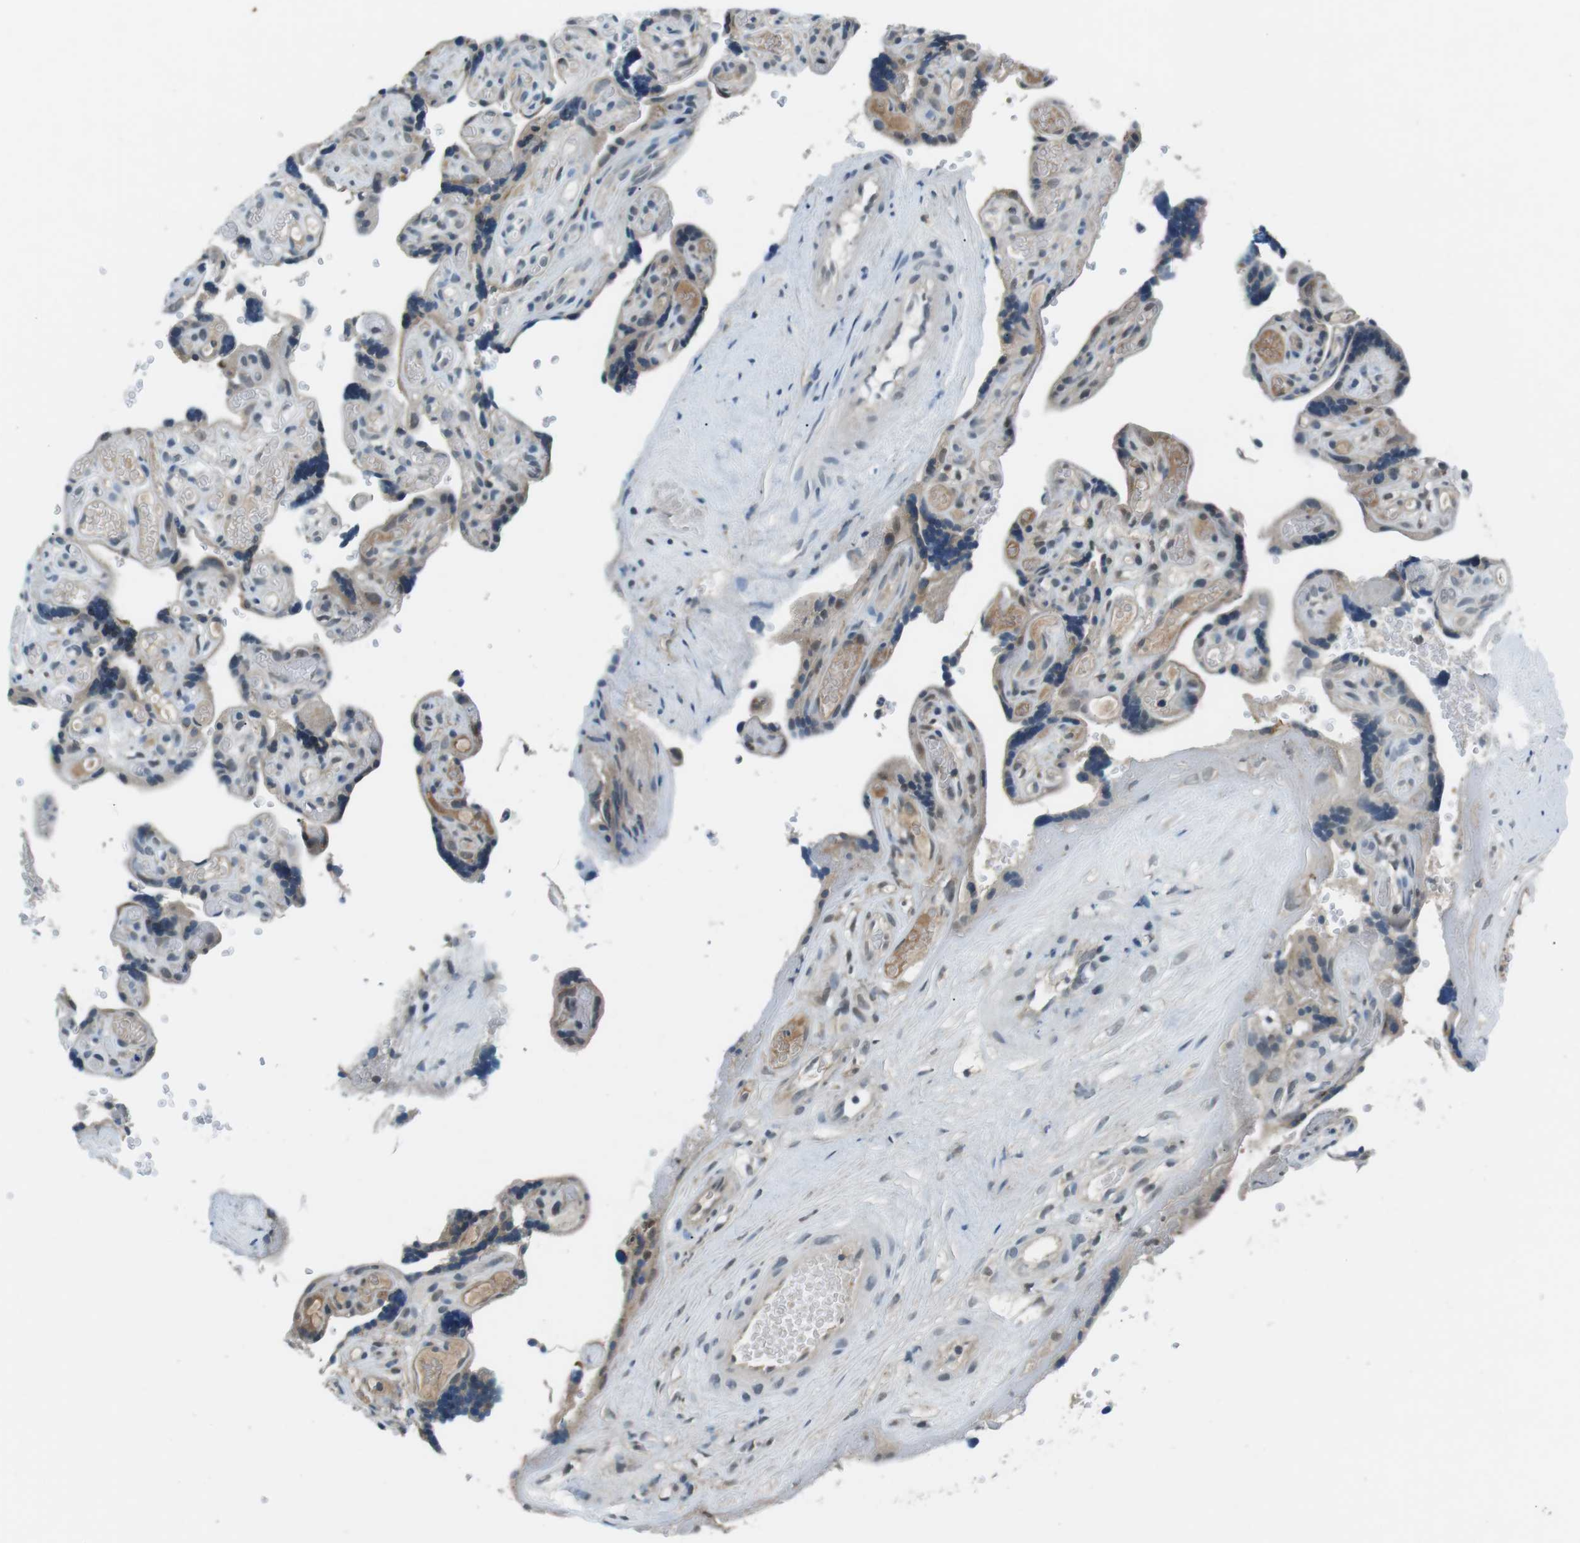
{"staining": {"intensity": "weak", "quantity": "25%-75%", "location": "cytoplasmic/membranous,nuclear"}, "tissue": "placenta", "cell_type": "Decidual cells", "image_type": "normal", "snomed": [{"axis": "morphology", "description": "Normal tissue, NOS"}, {"axis": "topography", "description": "Placenta"}], "caption": "Decidual cells reveal weak cytoplasmic/membranous,nuclear positivity in approximately 25%-75% of cells in benign placenta.", "gene": "FAM3B", "patient": {"sex": "female", "age": 30}}